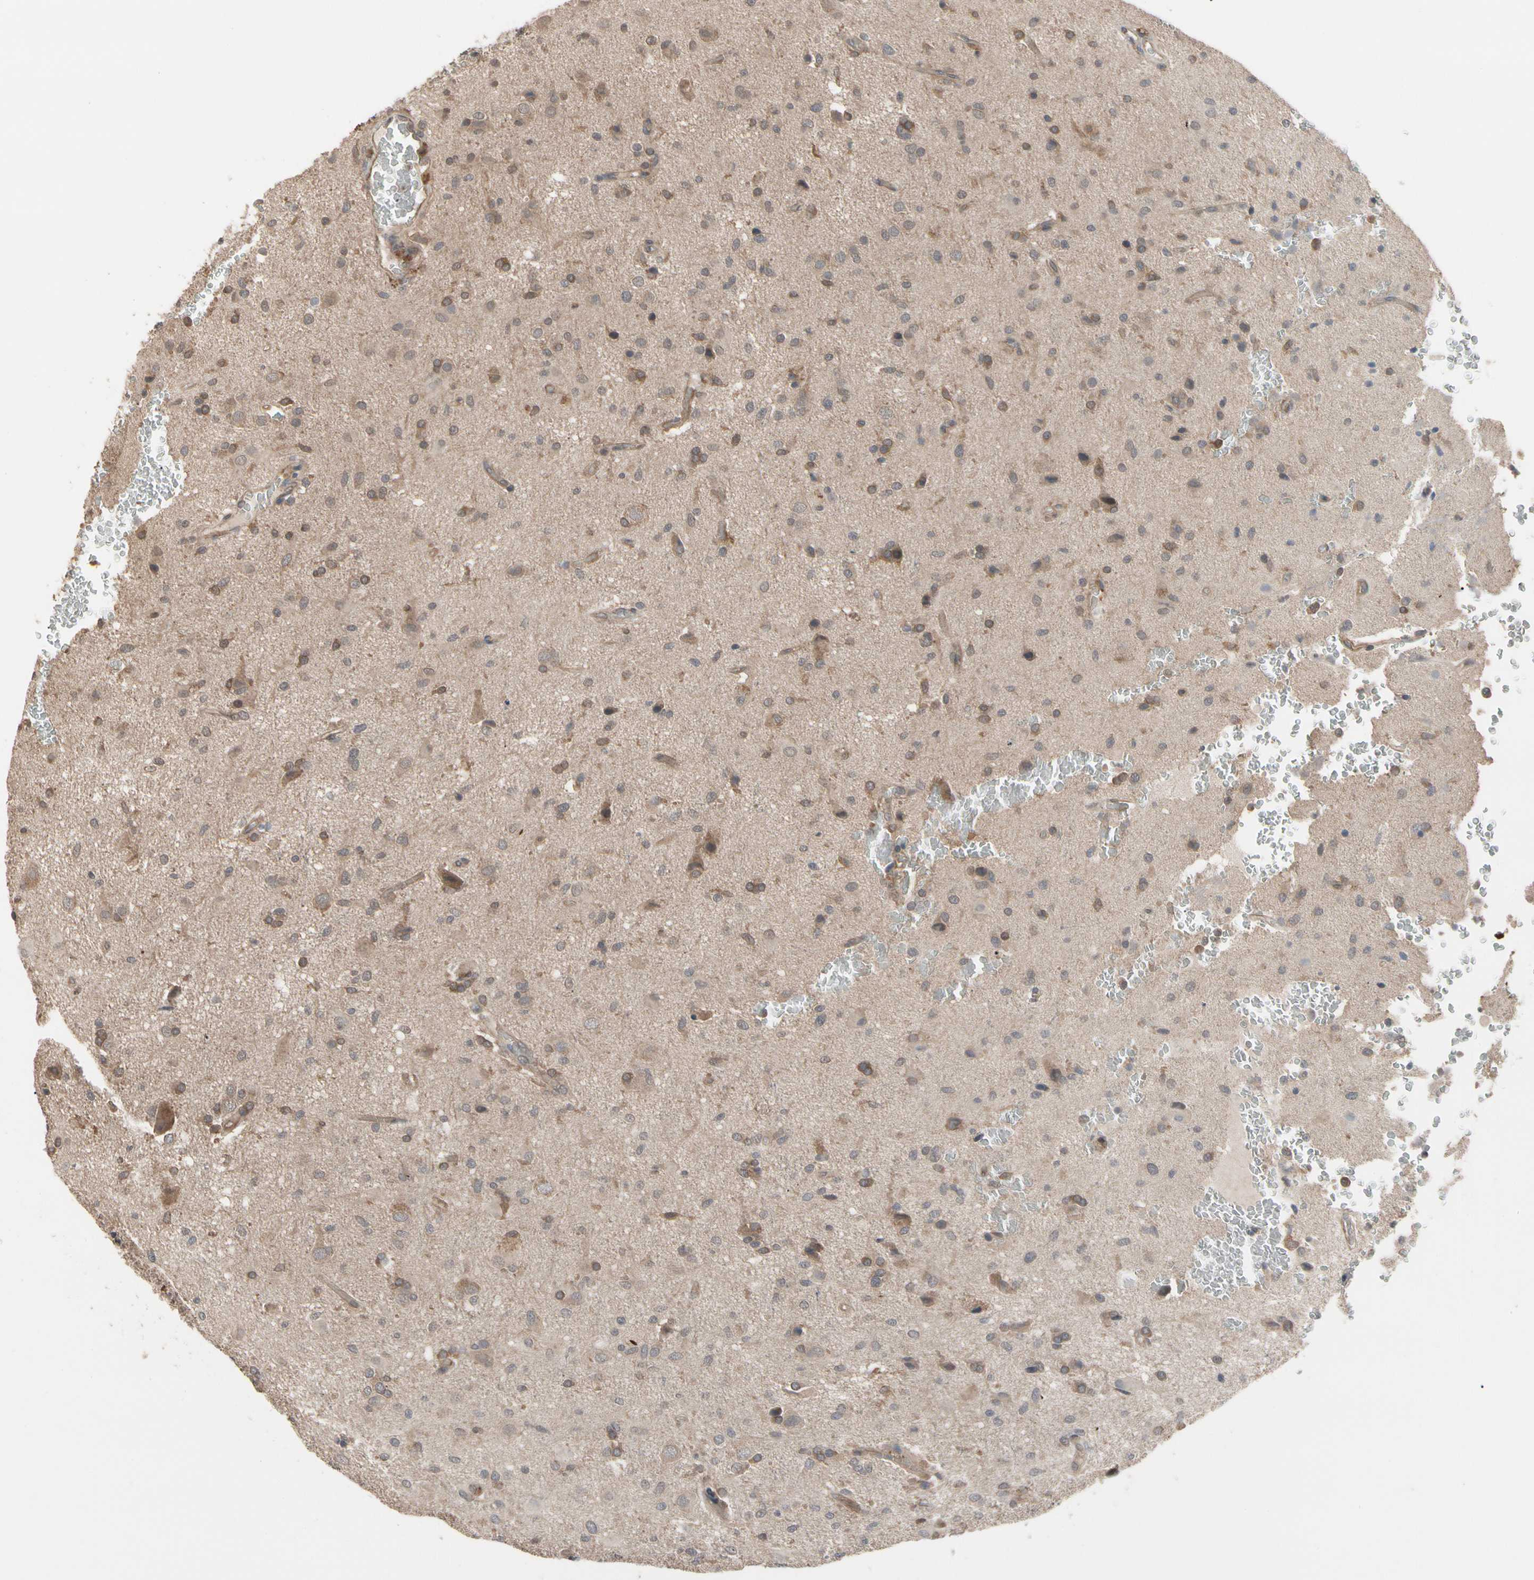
{"staining": {"intensity": "weak", "quantity": ">75%", "location": "cytoplasmic/membranous"}, "tissue": "glioma", "cell_type": "Tumor cells", "image_type": "cancer", "snomed": [{"axis": "morphology", "description": "Glioma, malignant, High grade"}, {"axis": "topography", "description": "Brain"}], "caption": "Weak cytoplasmic/membranous expression is seen in approximately >75% of tumor cells in glioma.", "gene": "DPP8", "patient": {"sex": "male", "age": 71}}